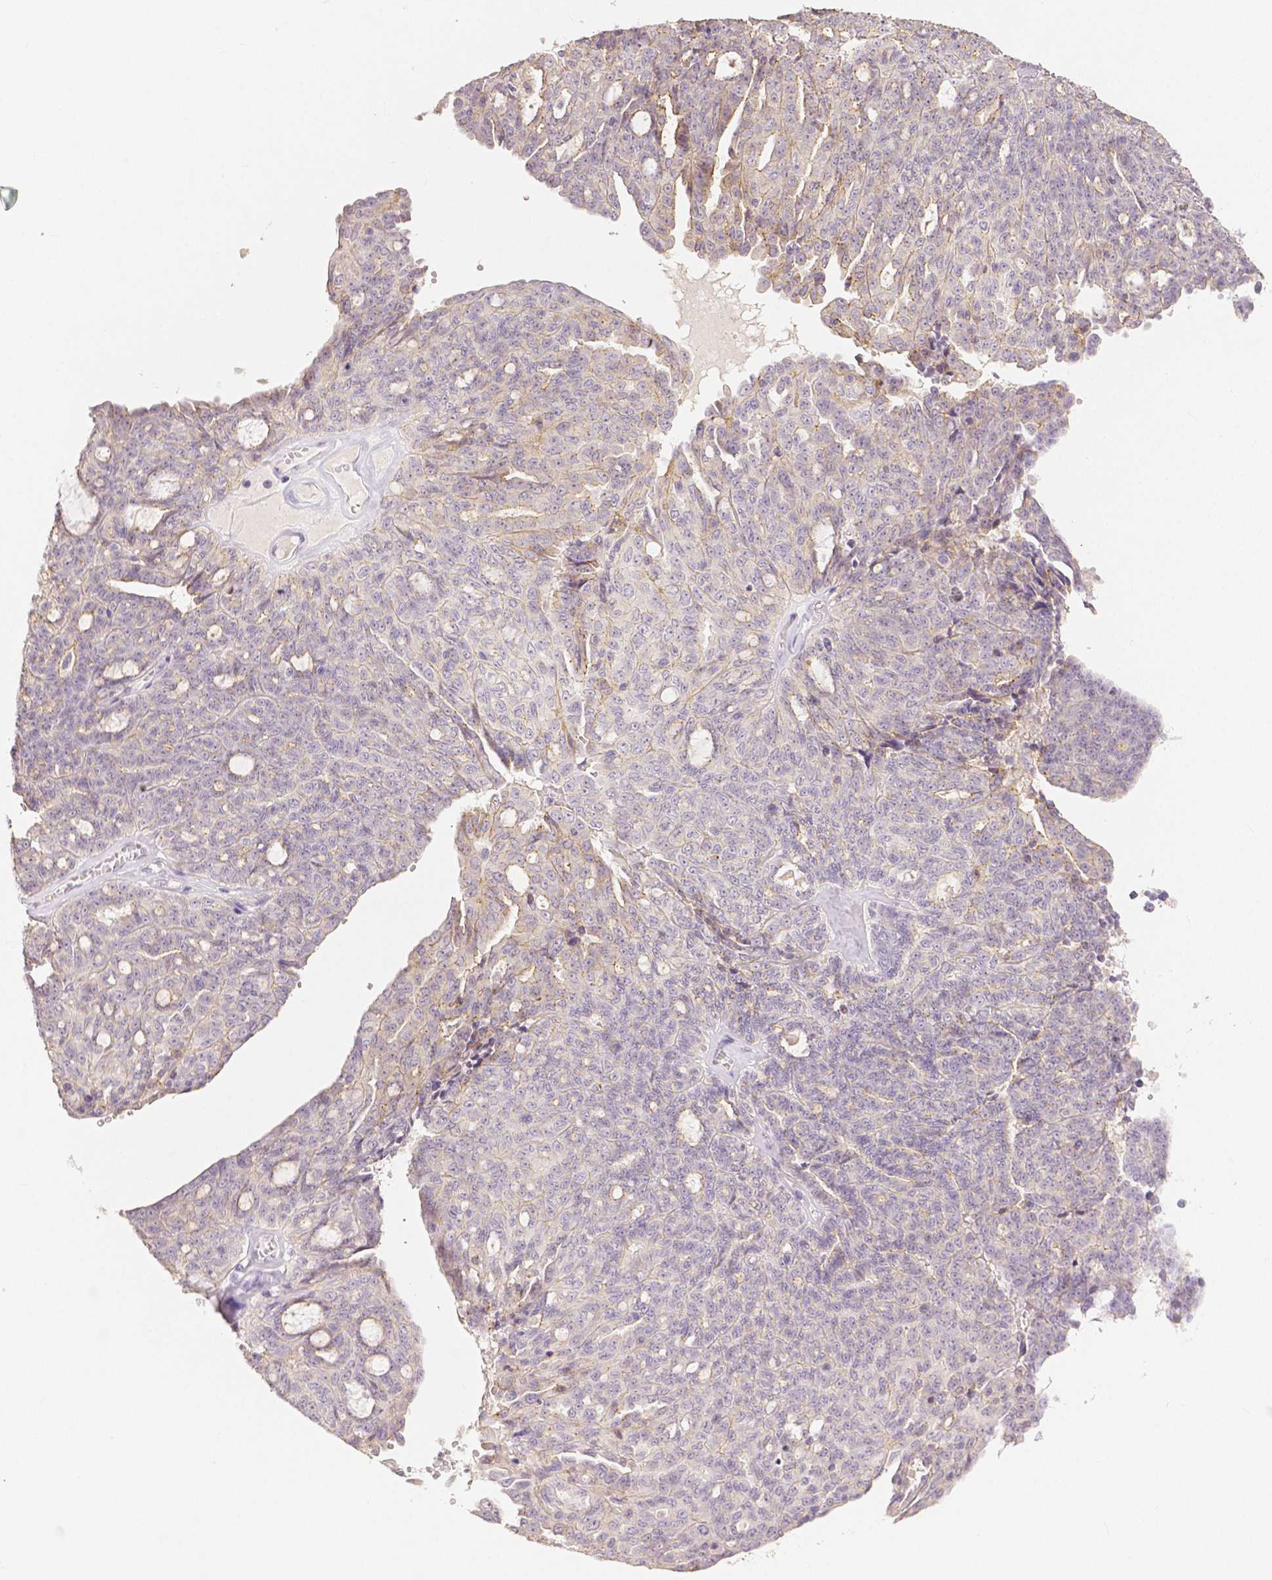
{"staining": {"intensity": "negative", "quantity": "none", "location": "none"}, "tissue": "ovarian cancer", "cell_type": "Tumor cells", "image_type": "cancer", "snomed": [{"axis": "morphology", "description": "Cystadenocarcinoma, serous, NOS"}, {"axis": "topography", "description": "Ovary"}], "caption": "Ovarian serous cystadenocarcinoma was stained to show a protein in brown. There is no significant positivity in tumor cells. (Stains: DAB immunohistochemistry with hematoxylin counter stain, Microscopy: brightfield microscopy at high magnification).", "gene": "OCLN", "patient": {"sex": "female", "age": 71}}